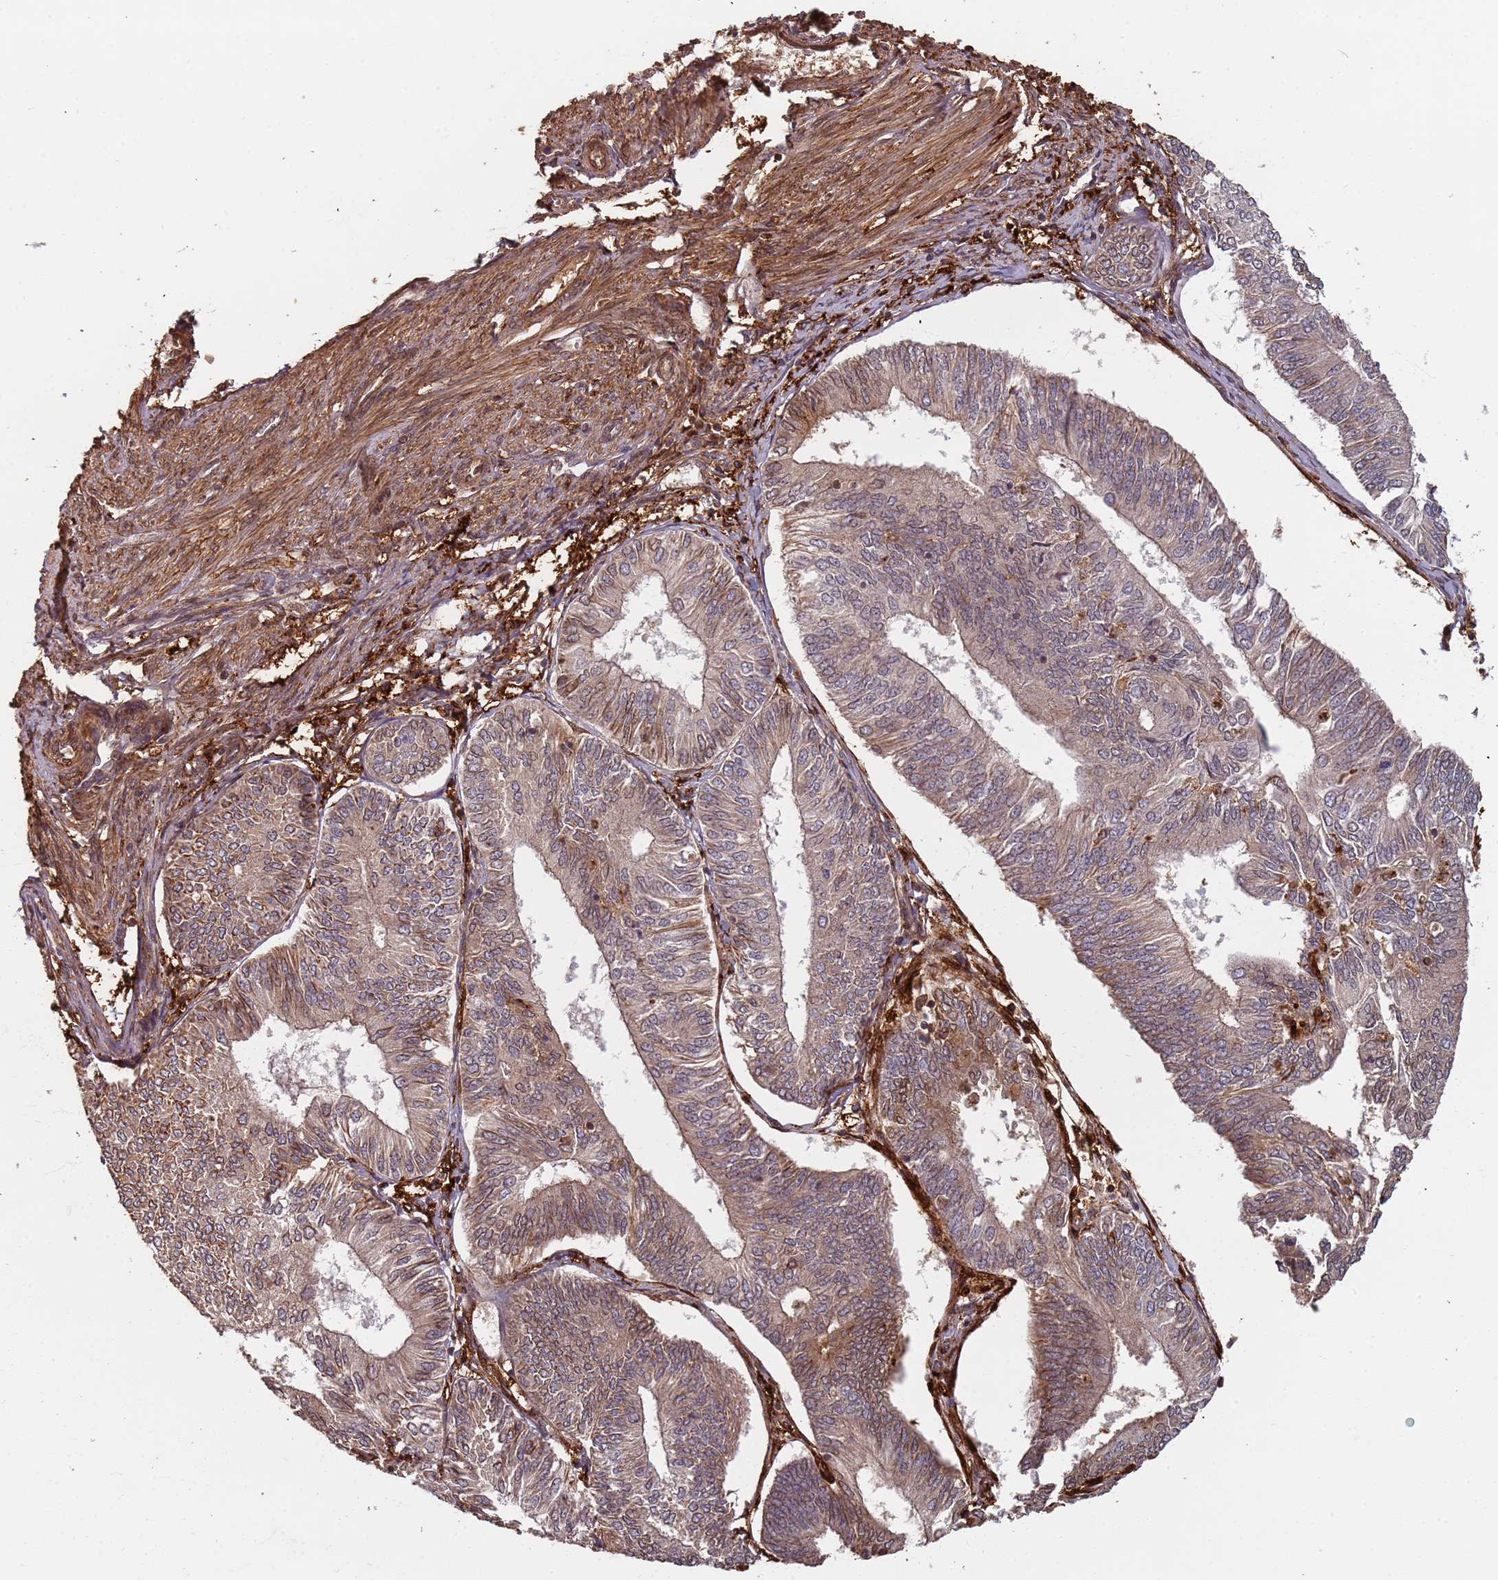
{"staining": {"intensity": "weak", "quantity": "<25%", "location": "cytoplasmic/membranous,nuclear"}, "tissue": "endometrial cancer", "cell_type": "Tumor cells", "image_type": "cancer", "snomed": [{"axis": "morphology", "description": "Adenocarcinoma, NOS"}, {"axis": "topography", "description": "Endometrium"}], "caption": "Adenocarcinoma (endometrial) was stained to show a protein in brown. There is no significant positivity in tumor cells. (DAB (3,3'-diaminobenzidine) IHC visualized using brightfield microscopy, high magnification).", "gene": "SDCCAG8", "patient": {"sex": "female", "age": 58}}